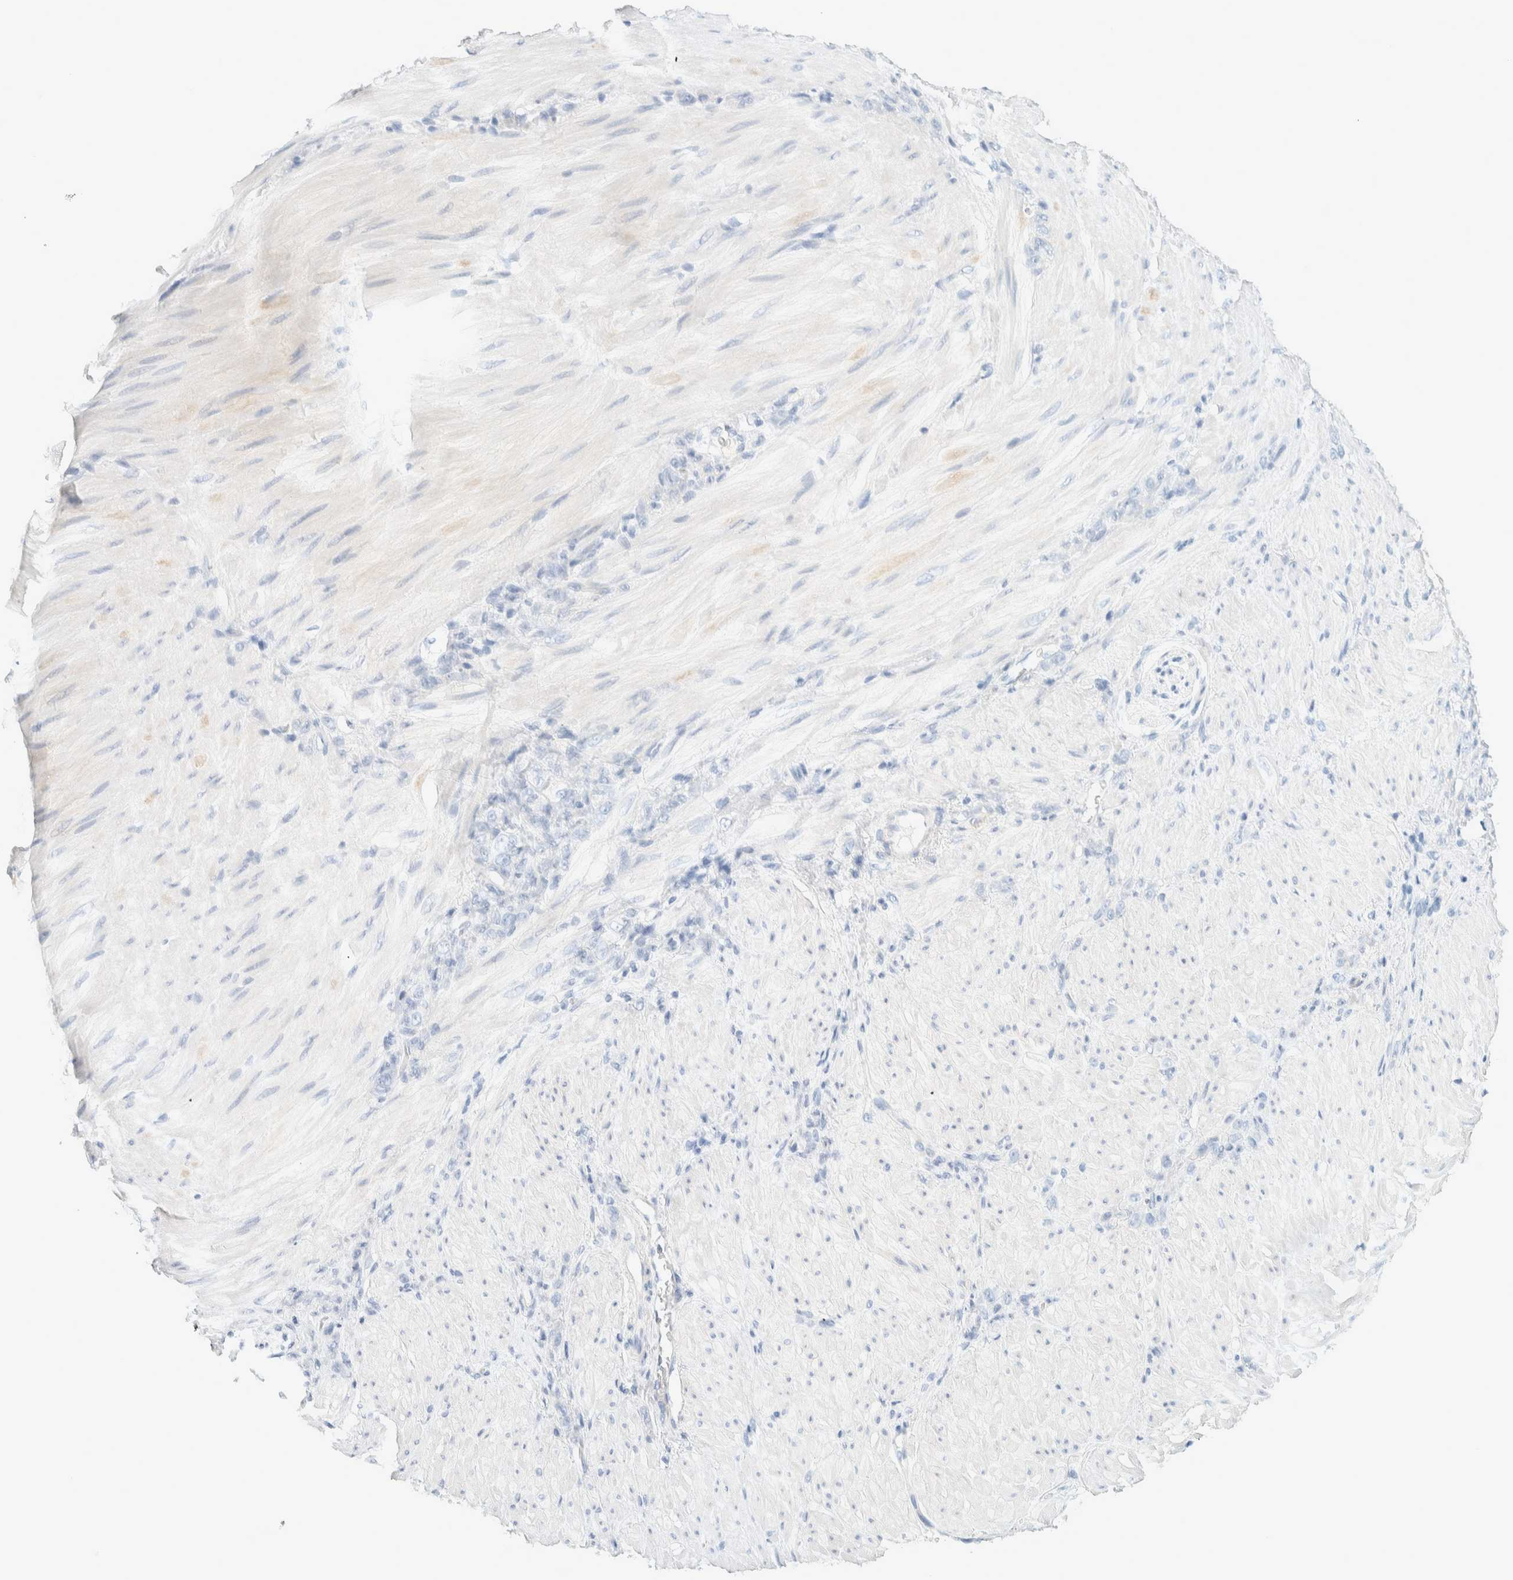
{"staining": {"intensity": "negative", "quantity": "none", "location": "none"}, "tissue": "stomach cancer", "cell_type": "Tumor cells", "image_type": "cancer", "snomed": [{"axis": "morphology", "description": "Normal tissue, NOS"}, {"axis": "morphology", "description": "Adenocarcinoma, NOS"}, {"axis": "topography", "description": "Stomach"}], "caption": "Immunohistochemistry of stomach adenocarcinoma shows no expression in tumor cells.", "gene": "ALOX12B", "patient": {"sex": "male", "age": 82}}